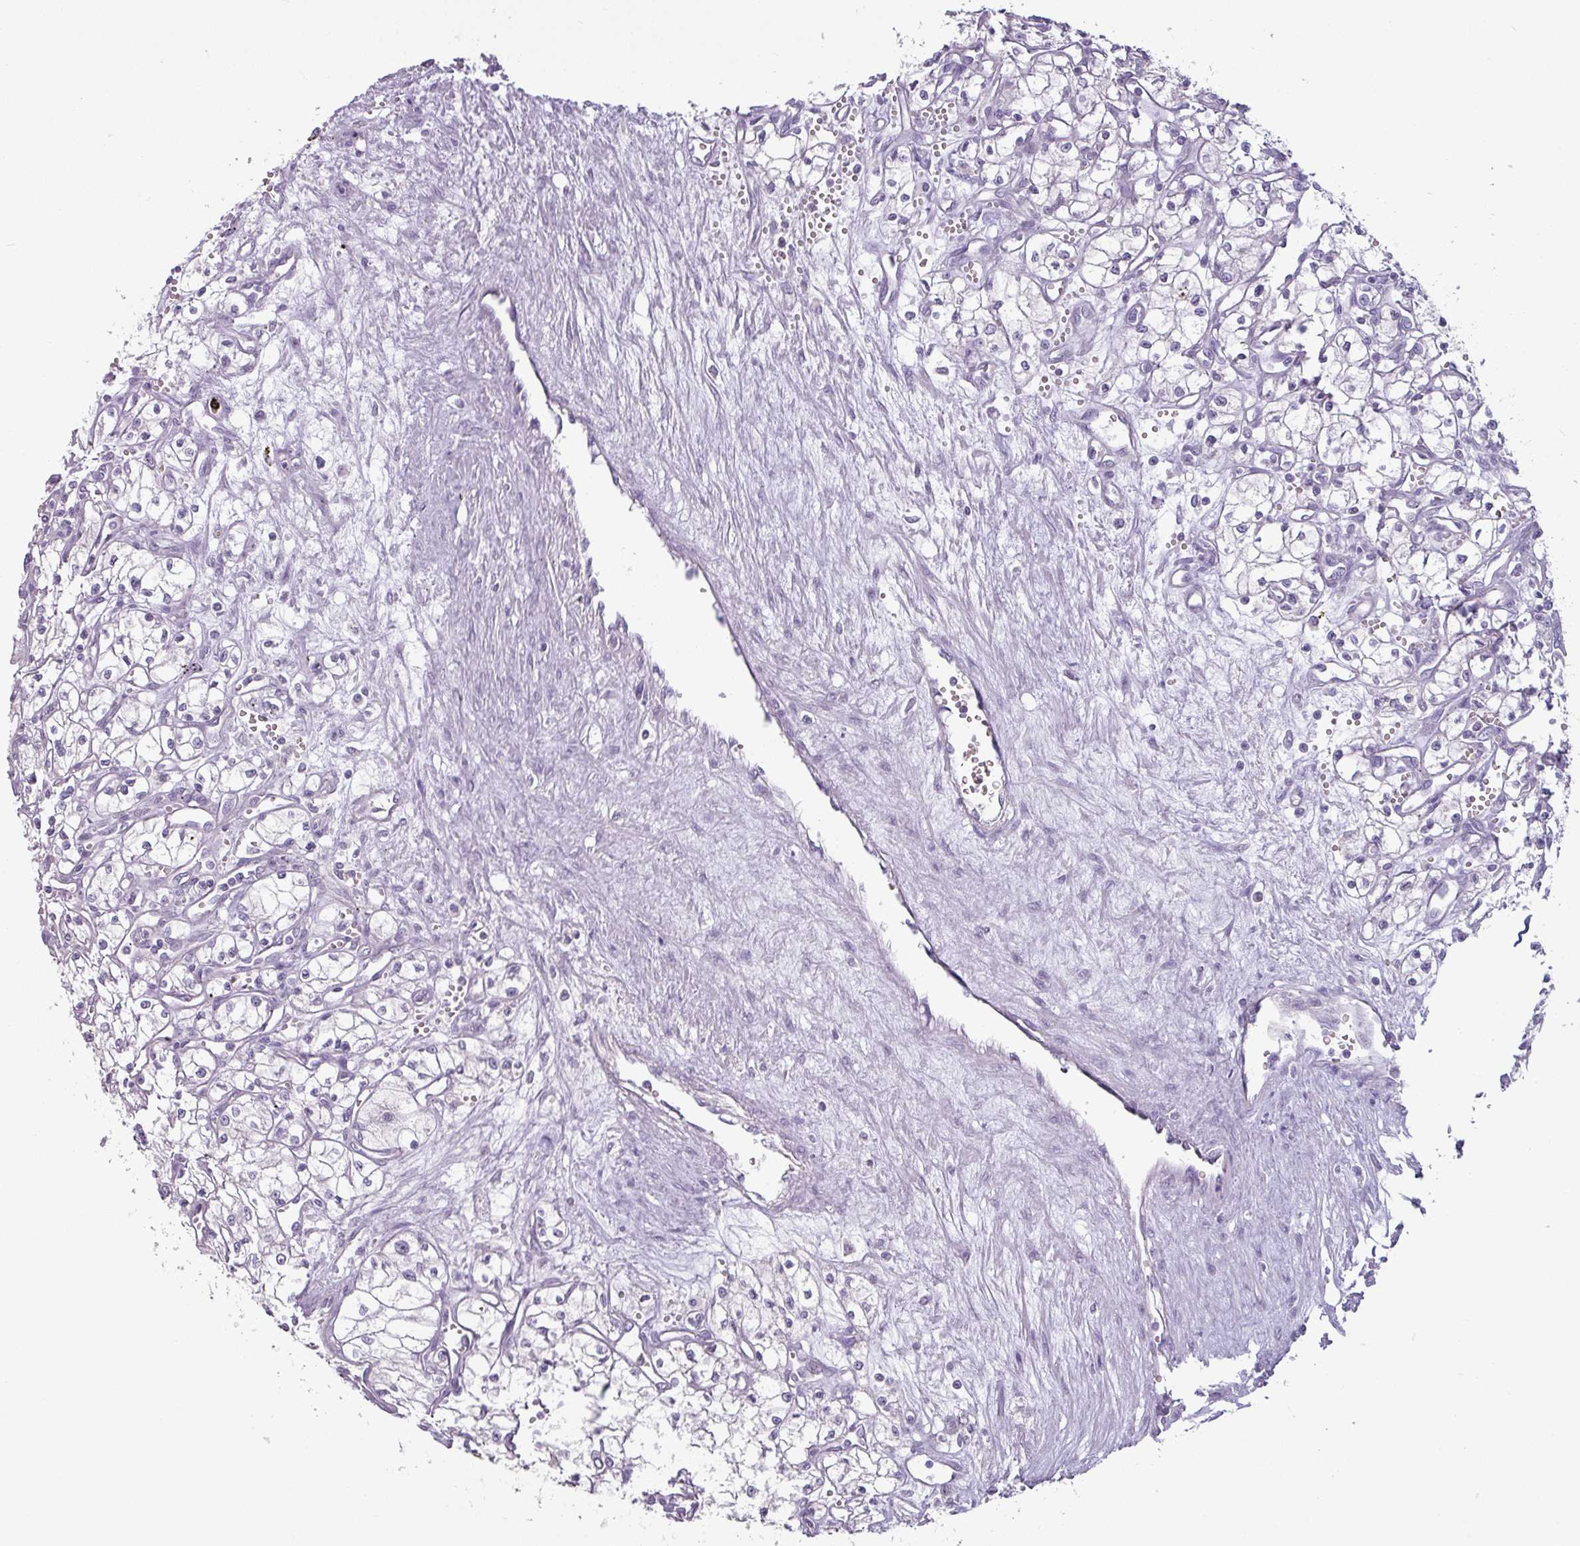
{"staining": {"intensity": "negative", "quantity": "none", "location": "none"}, "tissue": "renal cancer", "cell_type": "Tumor cells", "image_type": "cancer", "snomed": [{"axis": "morphology", "description": "Adenocarcinoma, NOS"}, {"axis": "topography", "description": "Kidney"}], "caption": "Adenocarcinoma (renal) was stained to show a protein in brown. There is no significant staining in tumor cells. The staining is performed using DAB brown chromogen with nuclei counter-stained in using hematoxylin.", "gene": "TTLL12", "patient": {"sex": "male", "age": 59}}